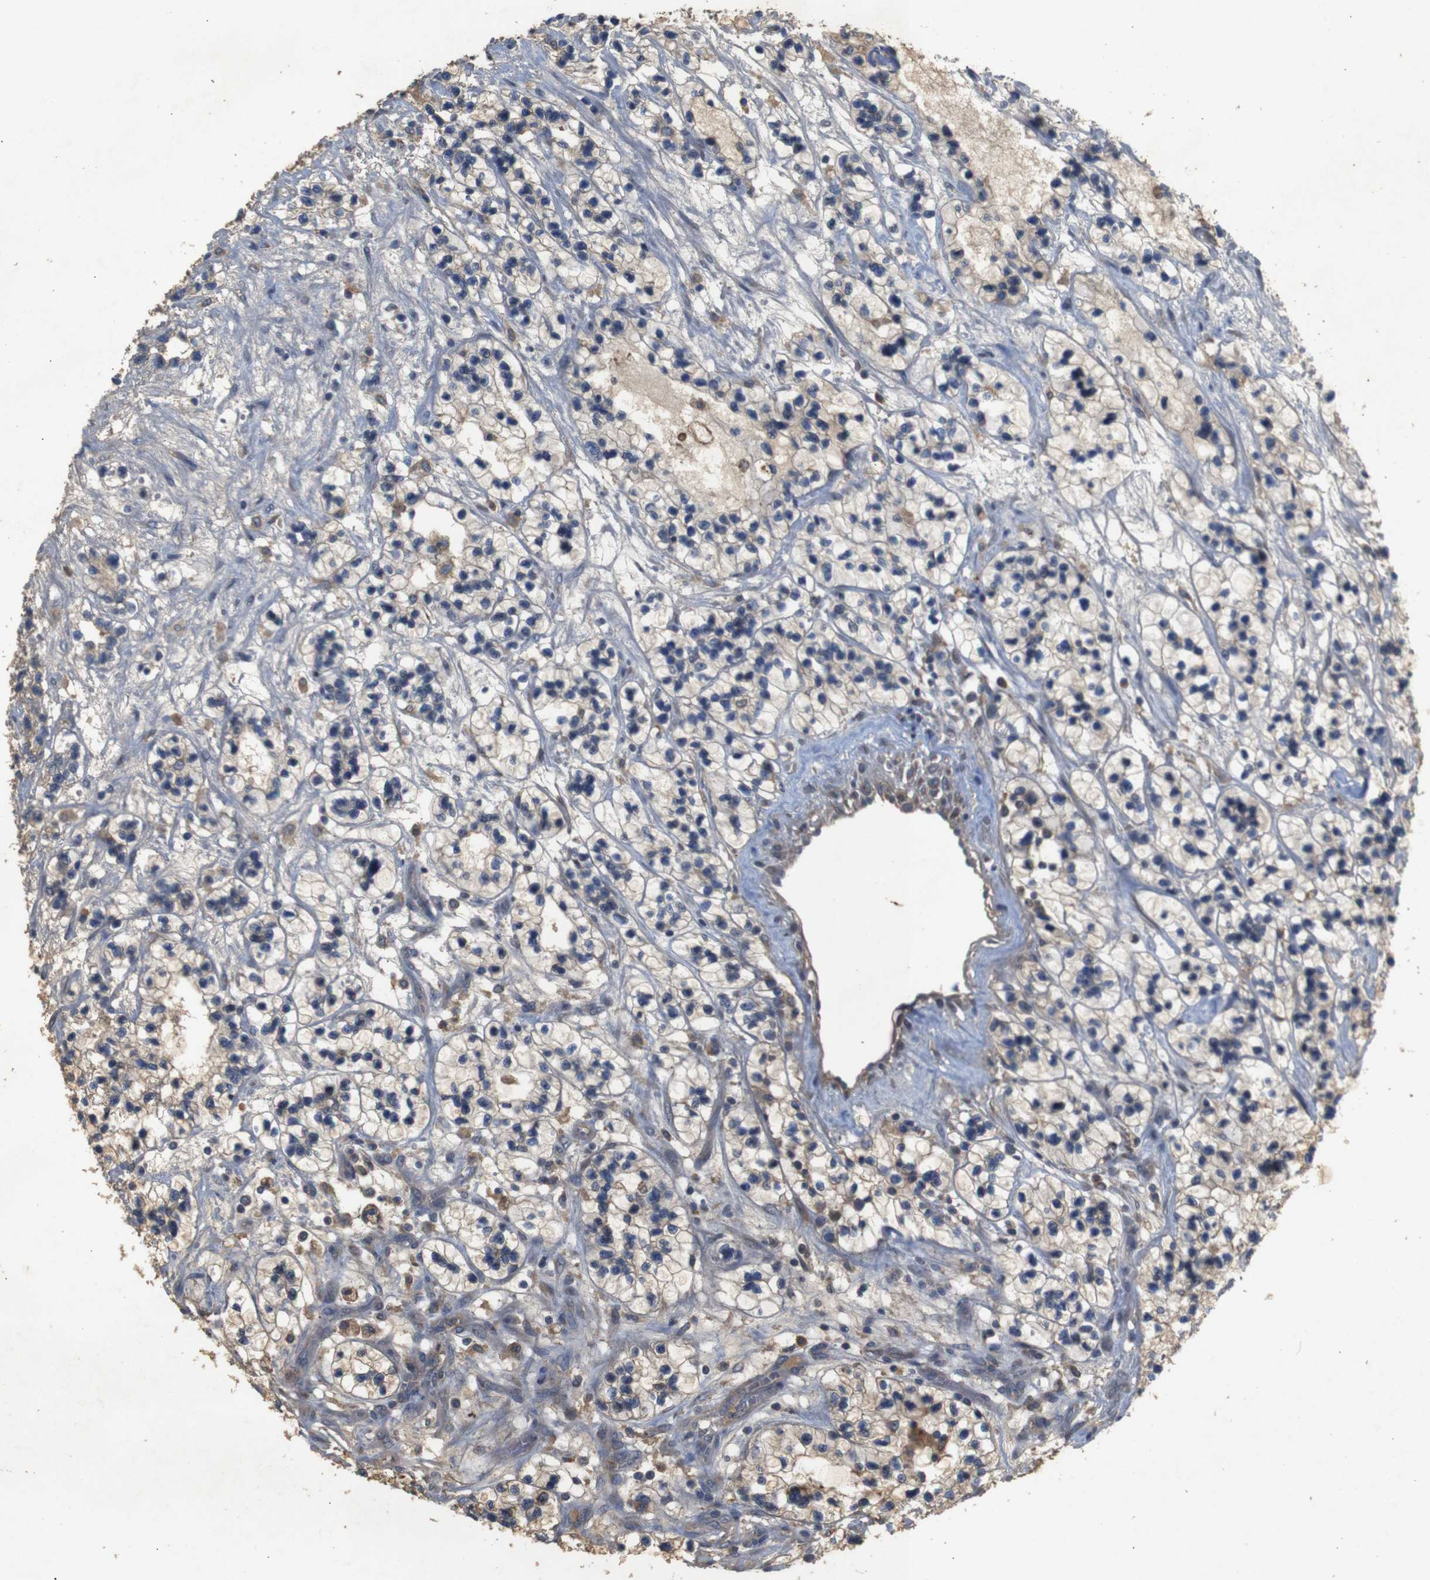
{"staining": {"intensity": "weak", "quantity": "<25%", "location": "cytoplasmic/membranous"}, "tissue": "renal cancer", "cell_type": "Tumor cells", "image_type": "cancer", "snomed": [{"axis": "morphology", "description": "Adenocarcinoma, NOS"}, {"axis": "topography", "description": "Kidney"}], "caption": "This is an immunohistochemistry image of human renal cancer (adenocarcinoma). There is no staining in tumor cells.", "gene": "PTPN1", "patient": {"sex": "female", "age": 57}}